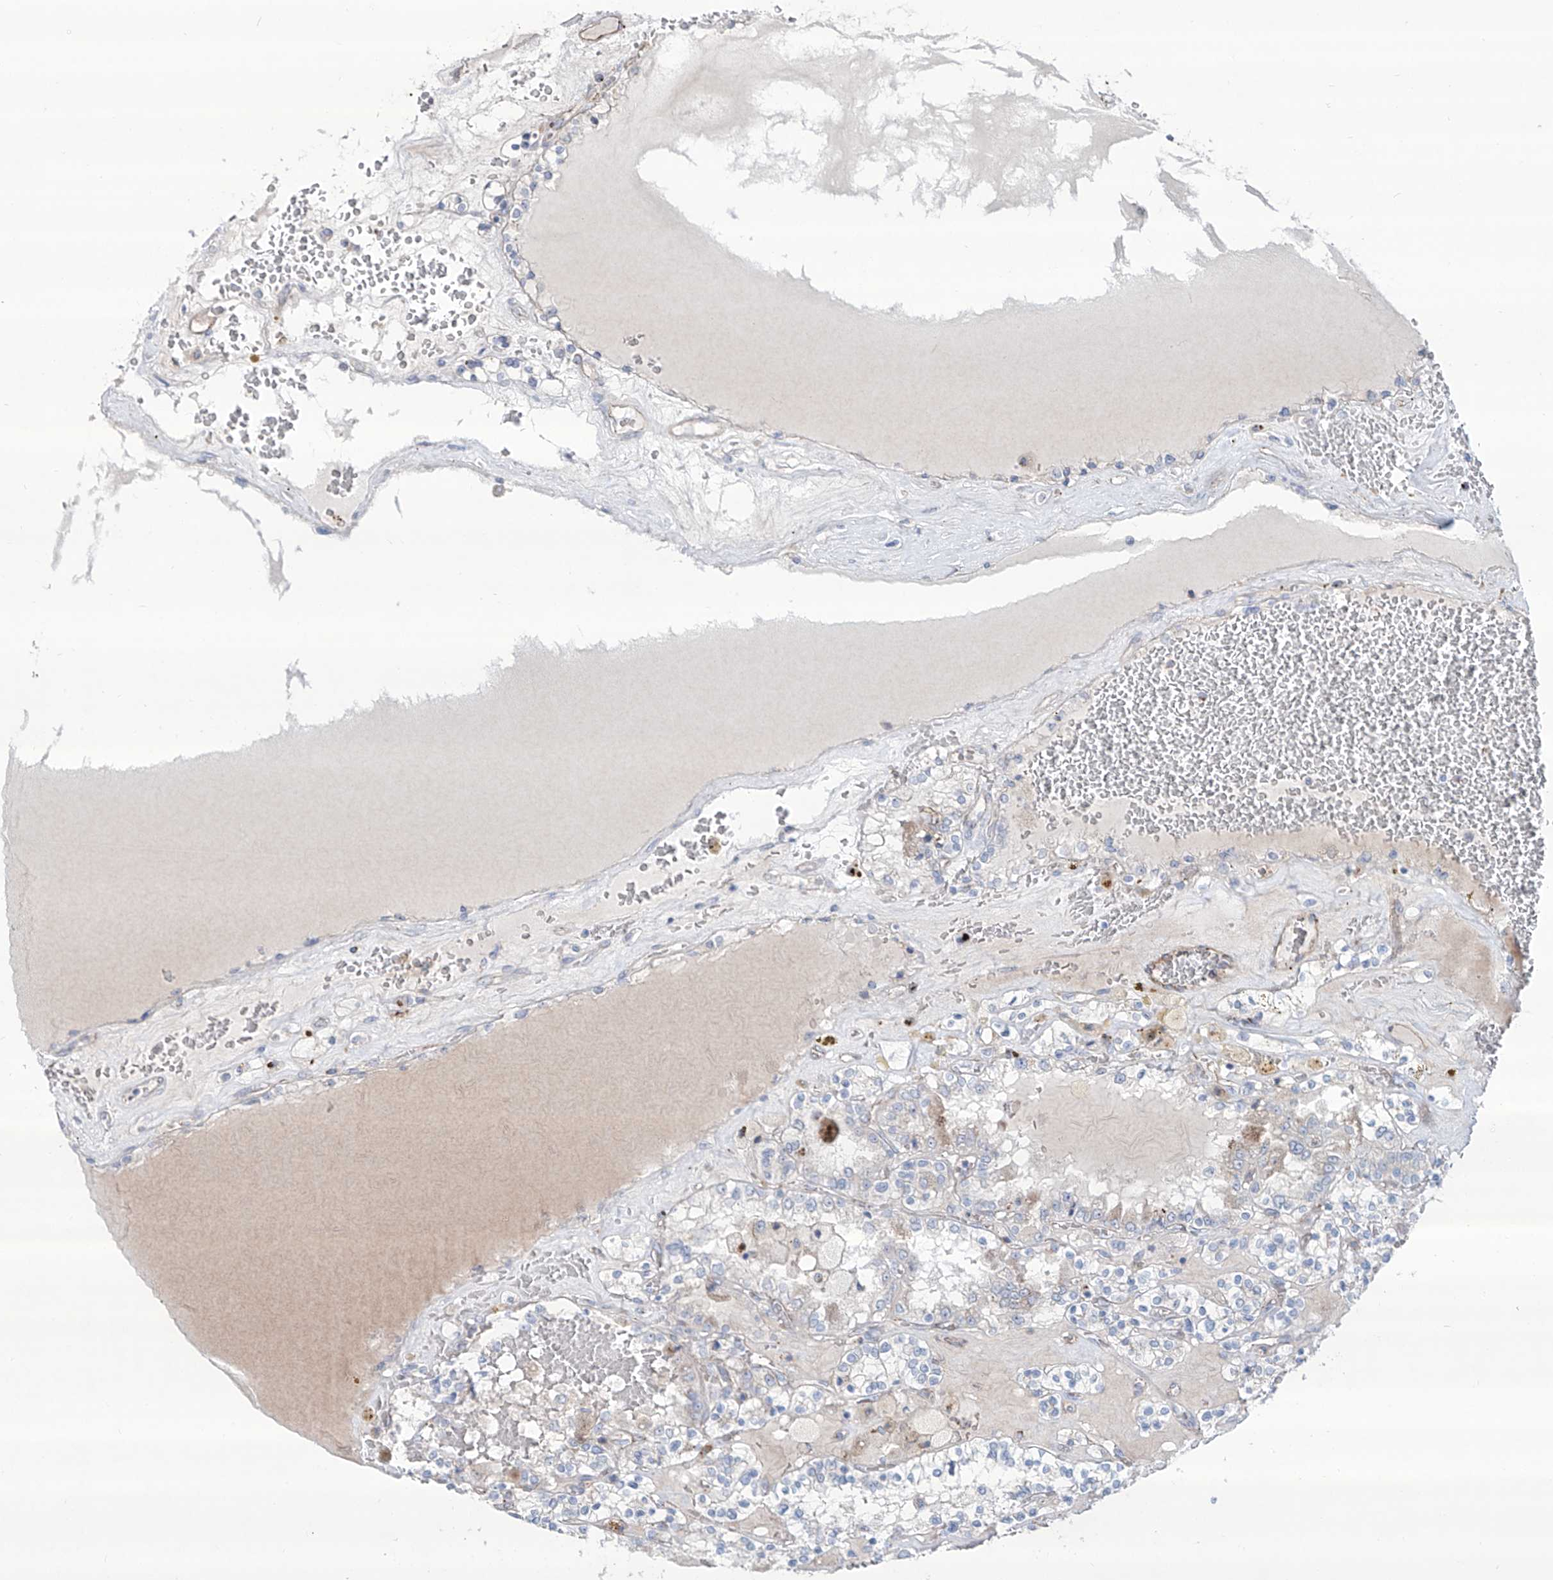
{"staining": {"intensity": "negative", "quantity": "none", "location": "none"}, "tissue": "renal cancer", "cell_type": "Tumor cells", "image_type": "cancer", "snomed": [{"axis": "morphology", "description": "Adenocarcinoma, NOS"}, {"axis": "topography", "description": "Kidney"}], "caption": "IHC of adenocarcinoma (renal) exhibits no staining in tumor cells.", "gene": "CDH5", "patient": {"sex": "female", "age": 56}}